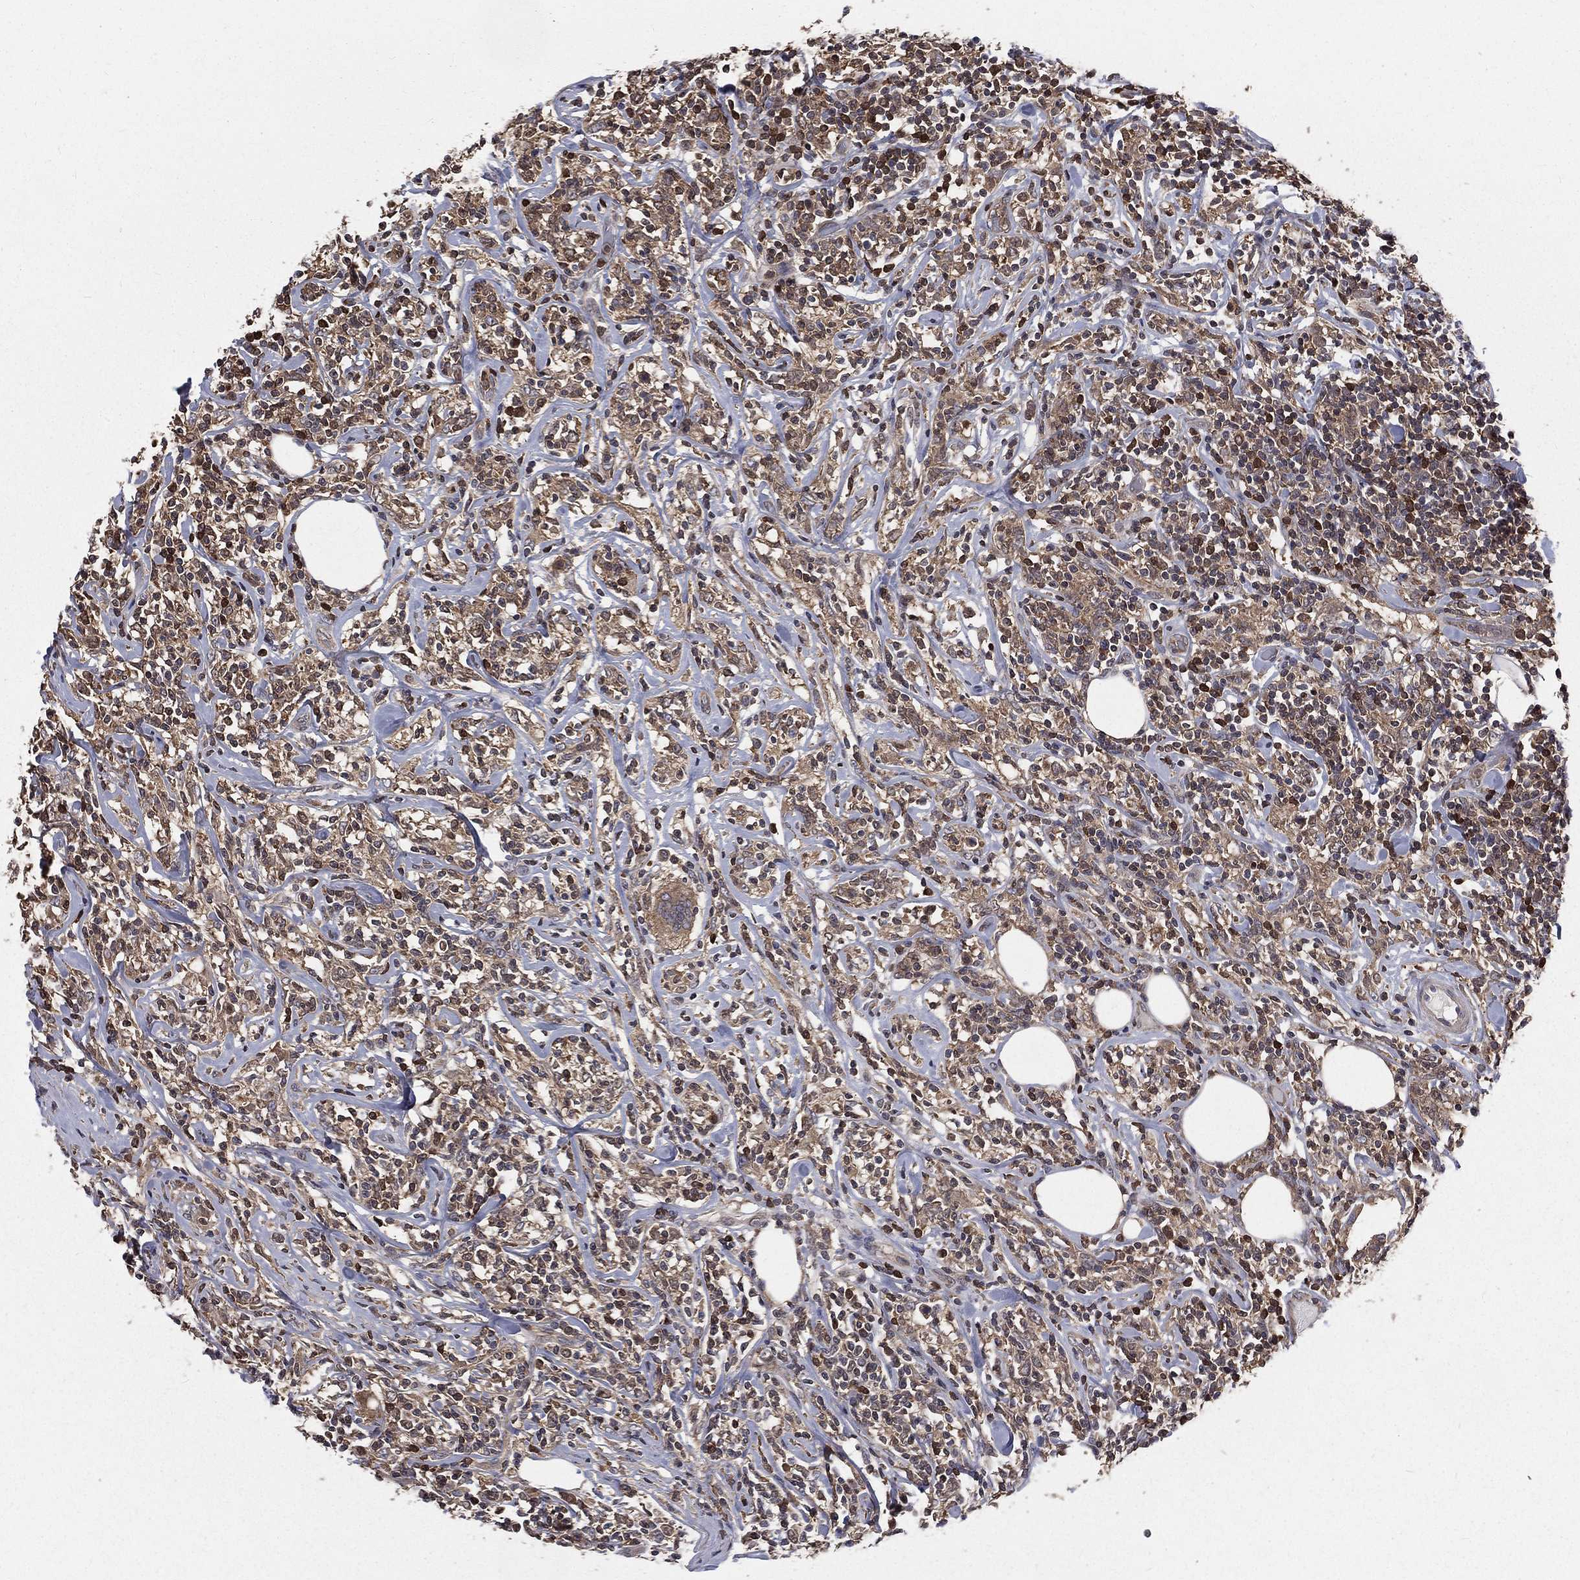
{"staining": {"intensity": "strong", "quantity": "<25%", "location": "nuclear"}, "tissue": "lymphoma", "cell_type": "Tumor cells", "image_type": "cancer", "snomed": [{"axis": "morphology", "description": "Malignant lymphoma, non-Hodgkin's type, High grade"}, {"axis": "topography", "description": "Lymph node"}], "caption": "DAB (3,3'-diaminobenzidine) immunohistochemical staining of lymphoma demonstrates strong nuclear protein positivity in approximately <25% of tumor cells.", "gene": "TBC1D2", "patient": {"sex": "female", "age": 84}}